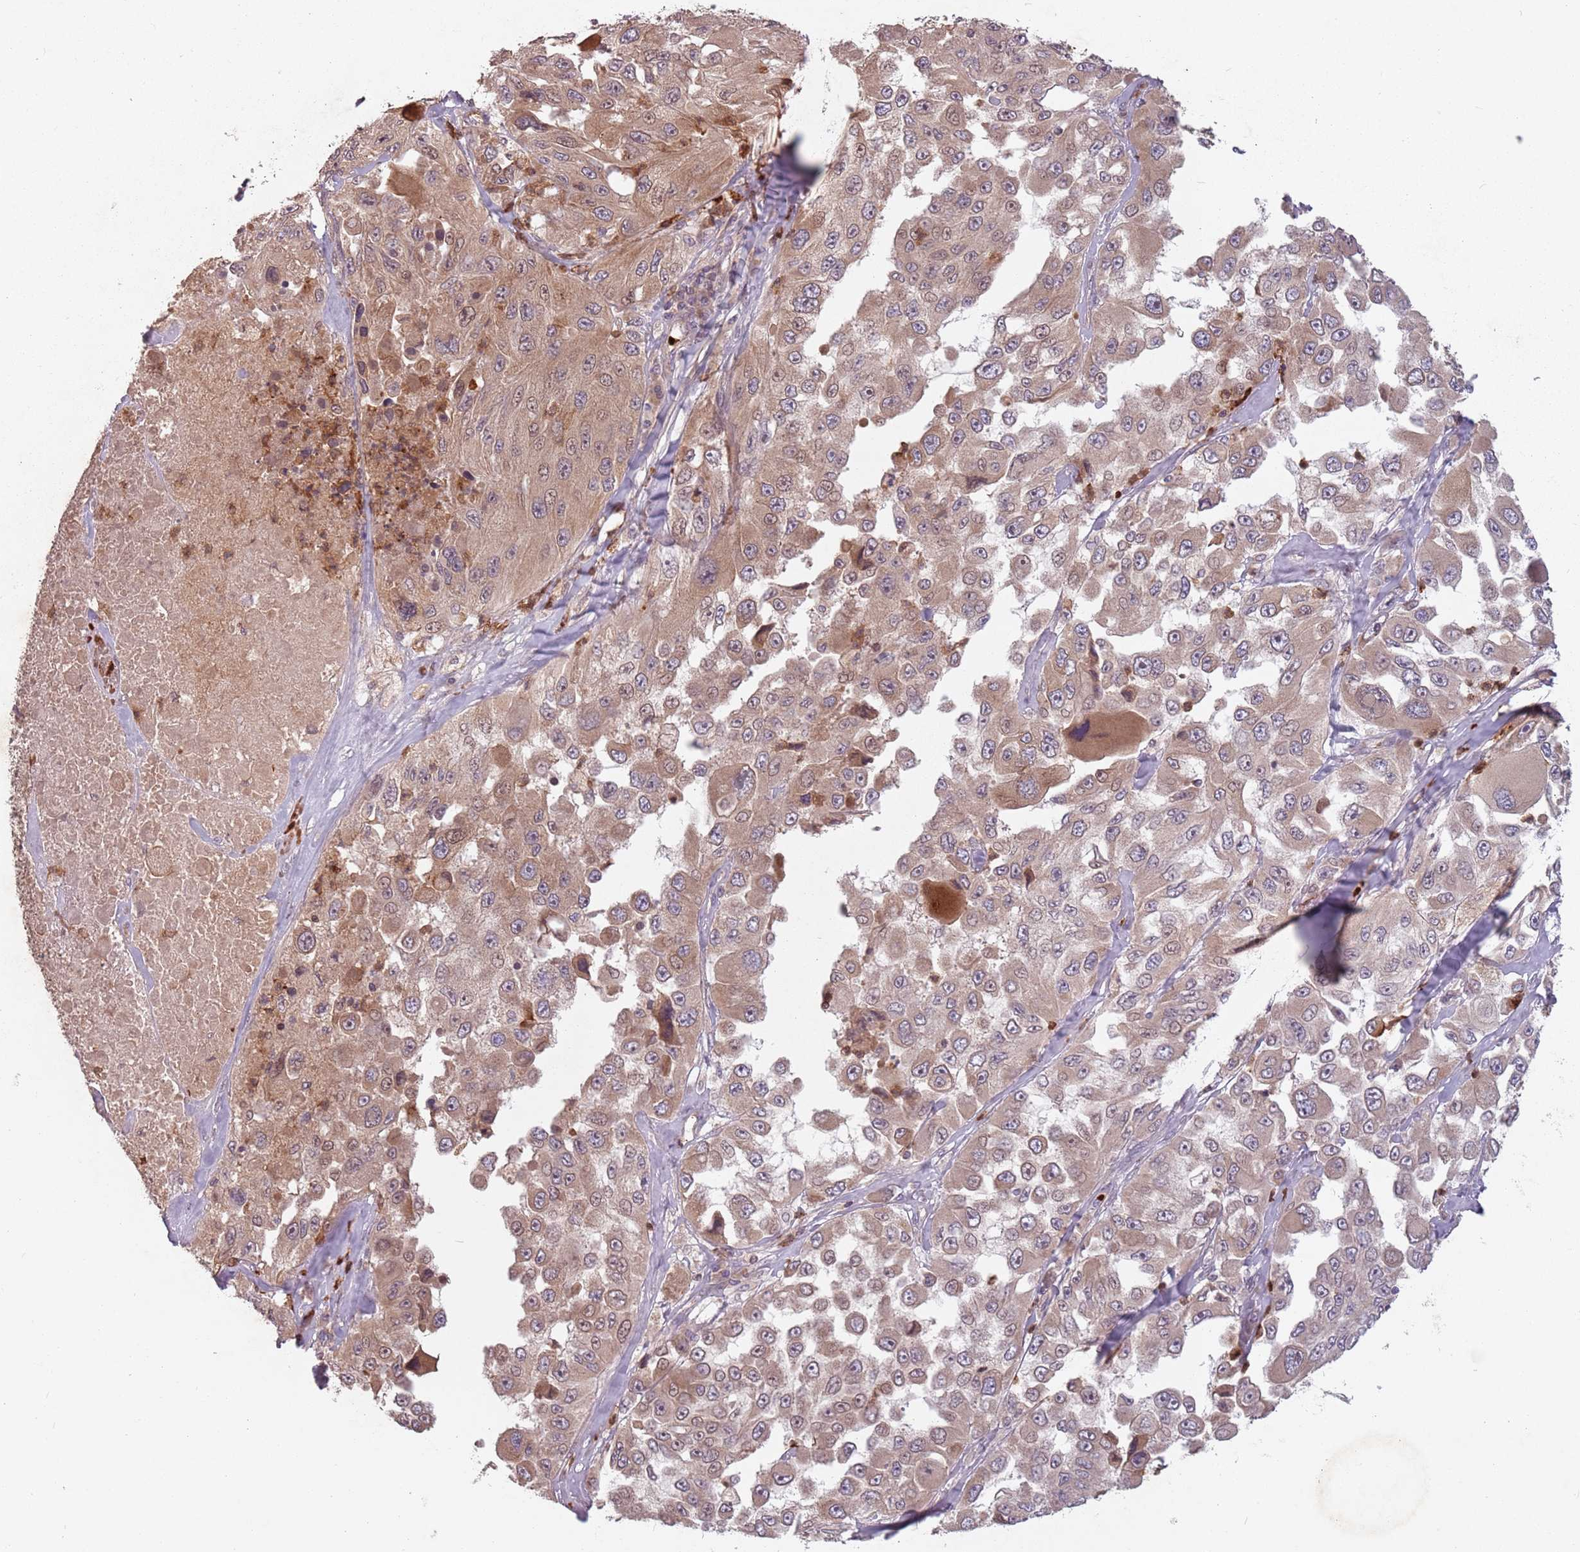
{"staining": {"intensity": "moderate", "quantity": "25%-75%", "location": "cytoplasmic/membranous,nuclear"}, "tissue": "melanoma", "cell_type": "Tumor cells", "image_type": "cancer", "snomed": [{"axis": "morphology", "description": "Malignant melanoma, Metastatic site"}, {"axis": "topography", "description": "Lymph node"}], "caption": "DAB (3,3'-diaminobenzidine) immunohistochemical staining of malignant melanoma (metastatic site) displays moderate cytoplasmic/membranous and nuclear protein staining in about 25%-75% of tumor cells. The staining was performed using DAB, with brown indicating positive protein expression. Nuclei are stained blue with hematoxylin.", "gene": "GPR180", "patient": {"sex": "male", "age": 62}}